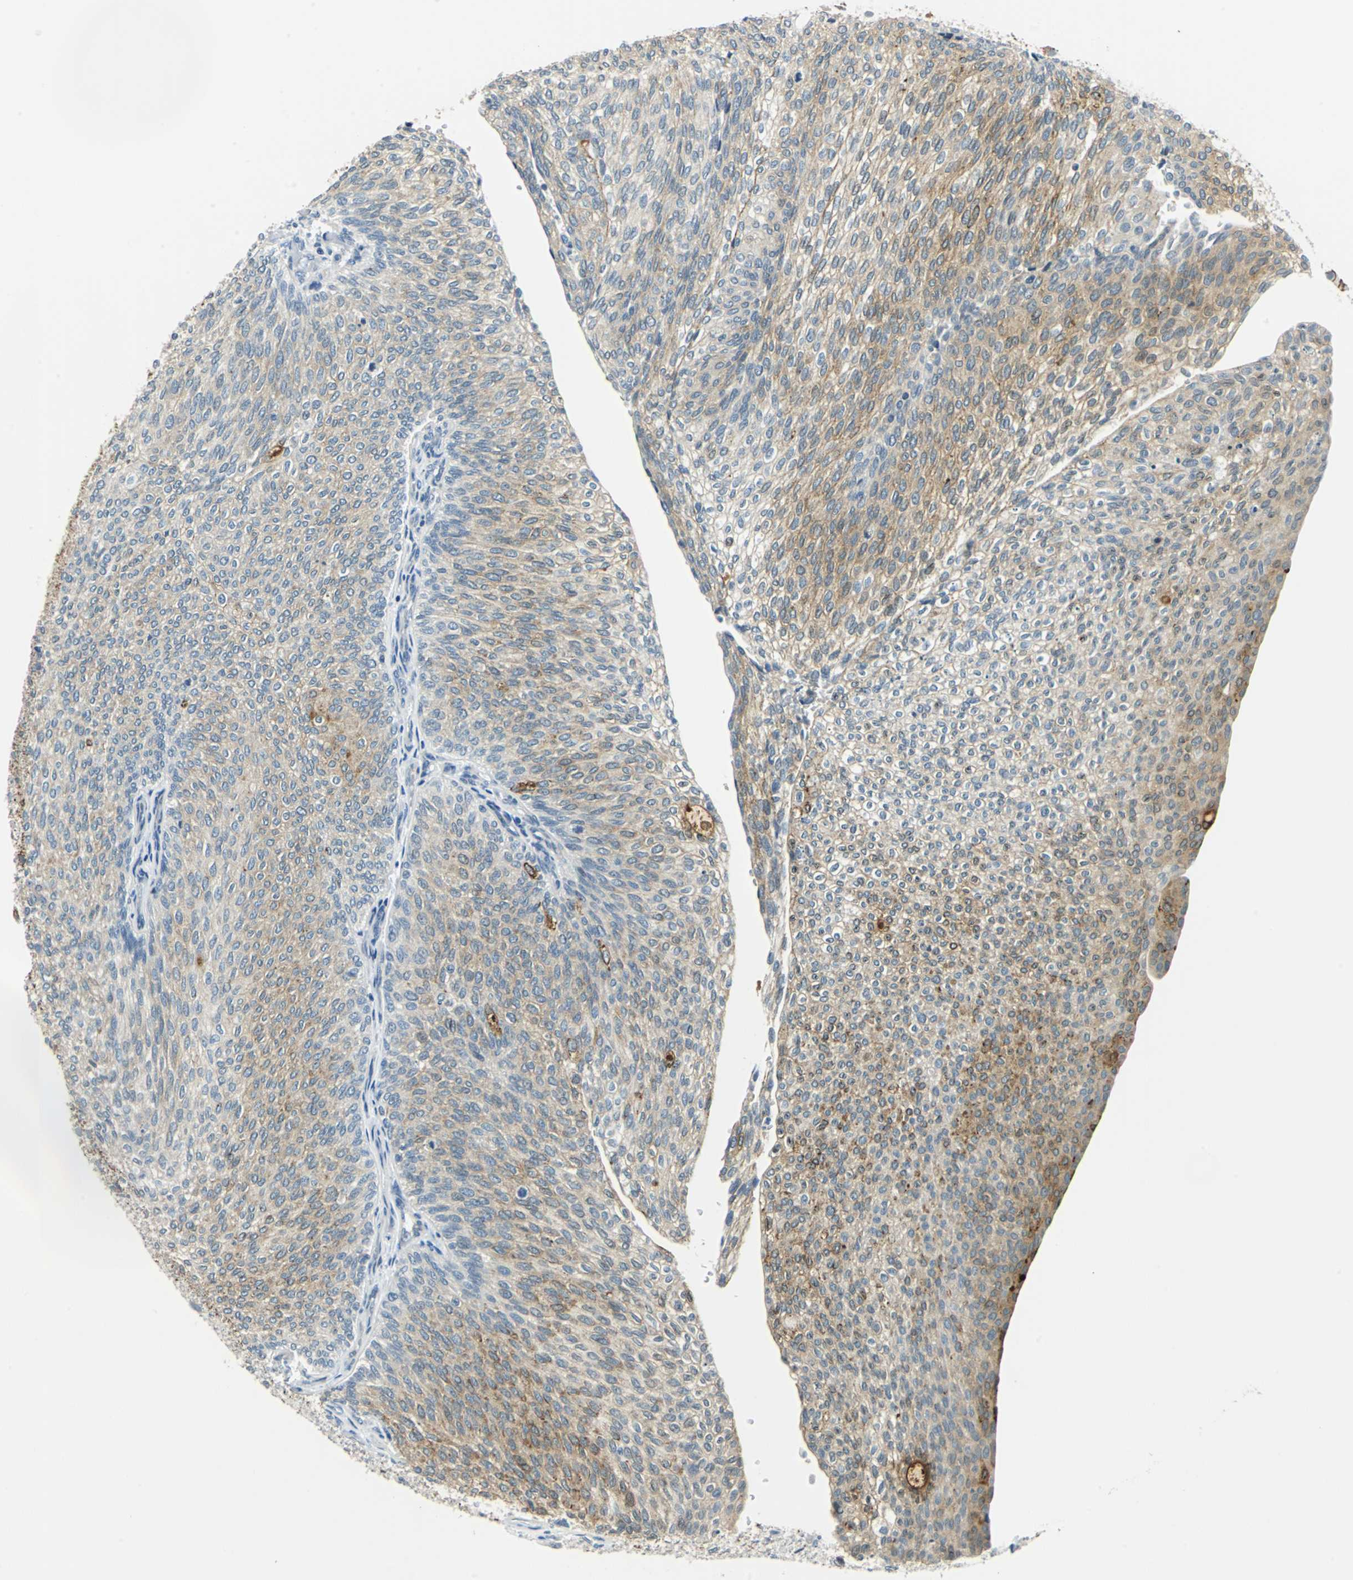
{"staining": {"intensity": "moderate", "quantity": ">75%", "location": "cytoplasmic/membranous"}, "tissue": "urothelial cancer", "cell_type": "Tumor cells", "image_type": "cancer", "snomed": [{"axis": "morphology", "description": "Urothelial carcinoma, Low grade"}, {"axis": "topography", "description": "Urinary bladder"}], "caption": "Moderate cytoplasmic/membranous expression is appreciated in about >75% of tumor cells in urothelial cancer.", "gene": "HCFC2", "patient": {"sex": "female", "age": 79}}